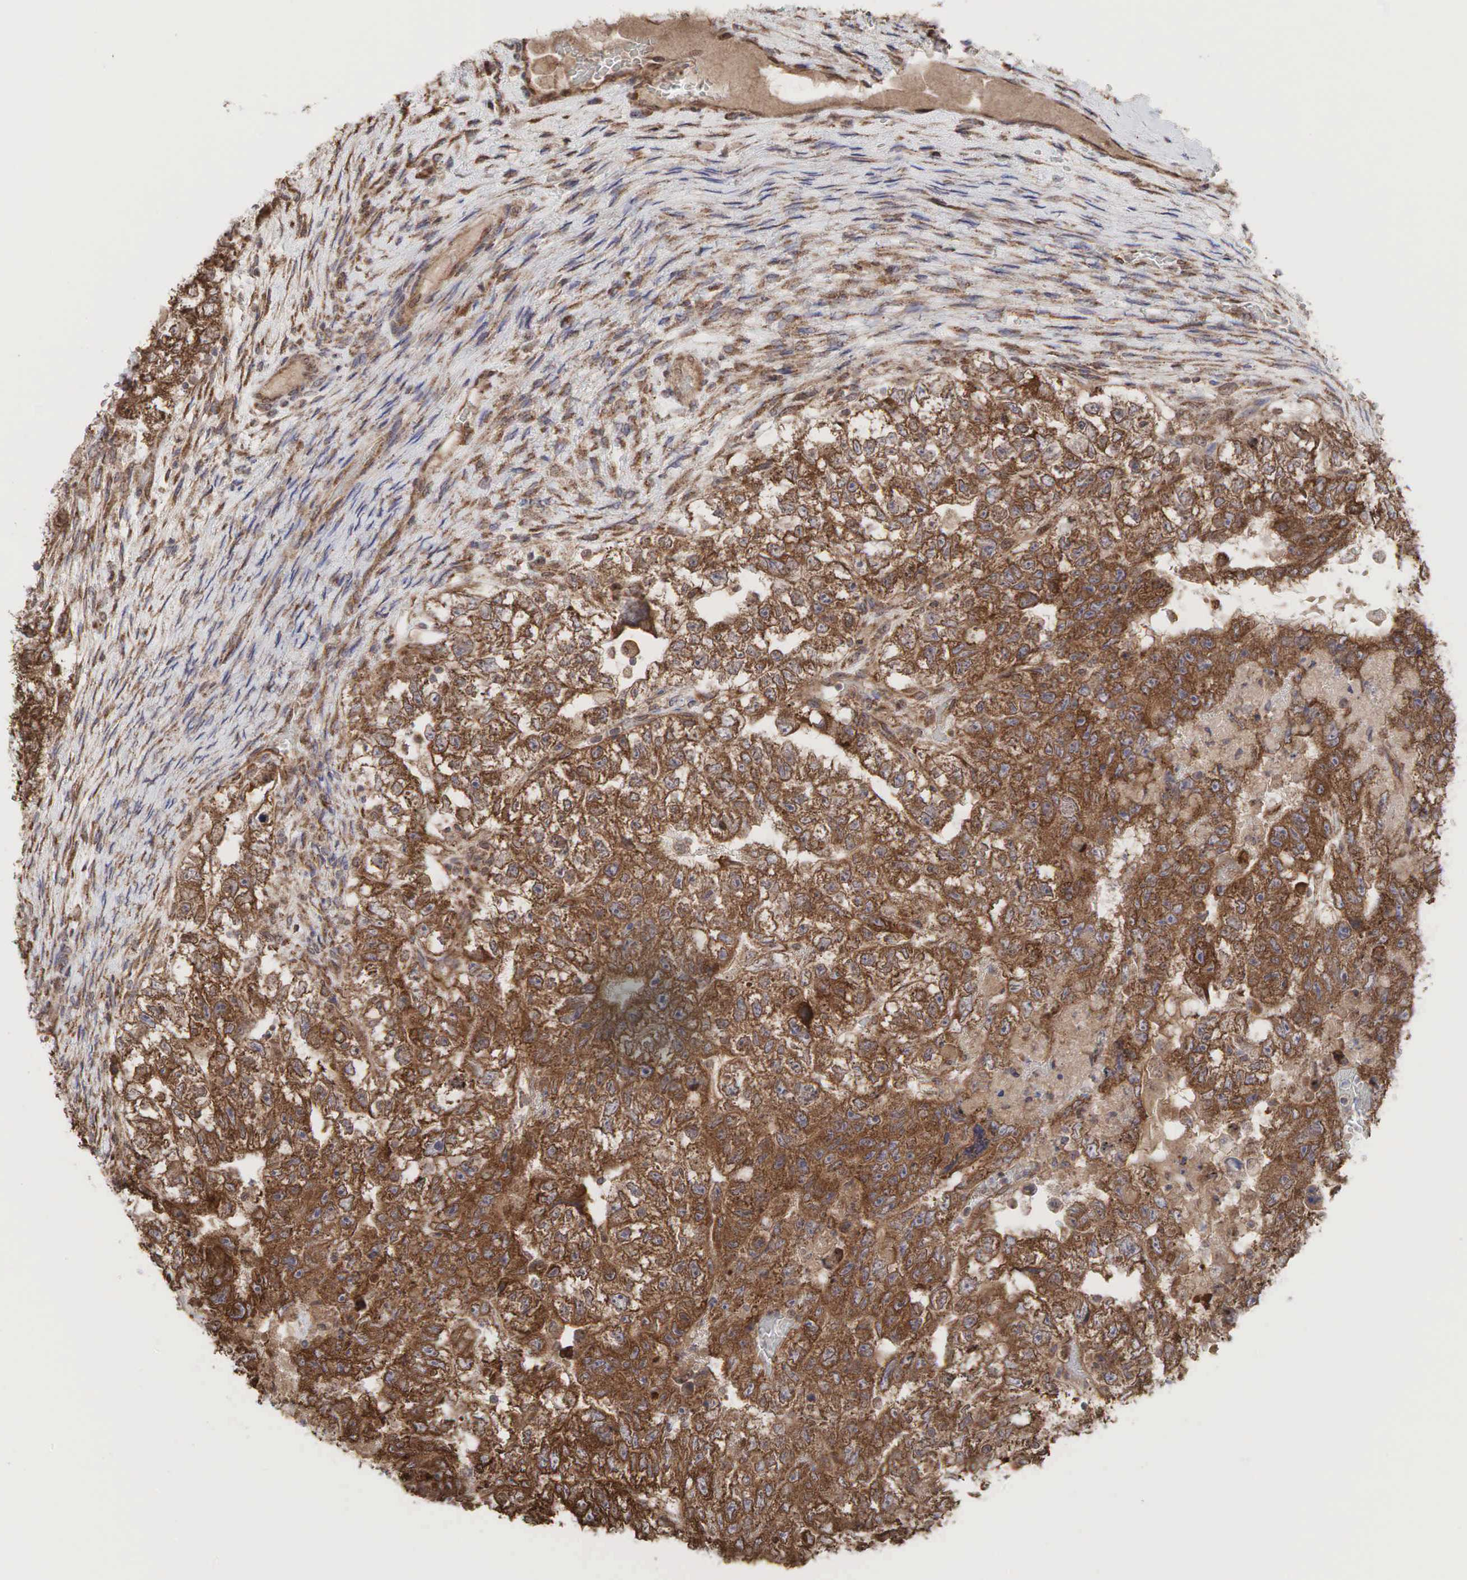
{"staining": {"intensity": "strong", "quantity": ">75%", "location": "cytoplasmic/membranous"}, "tissue": "testis cancer", "cell_type": "Tumor cells", "image_type": "cancer", "snomed": [{"axis": "morphology", "description": "Carcinoma, Embryonal, NOS"}, {"axis": "topography", "description": "Testis"}], "caption": "This is an image of immunohistochemistry (IHC) staining of testis embryonal carcinoma, which shows strong staining in the cytoplasmic/membranous of tumor cells.", "gene": "PABPC5", "patient": {"sex": "male", "age": 36}}